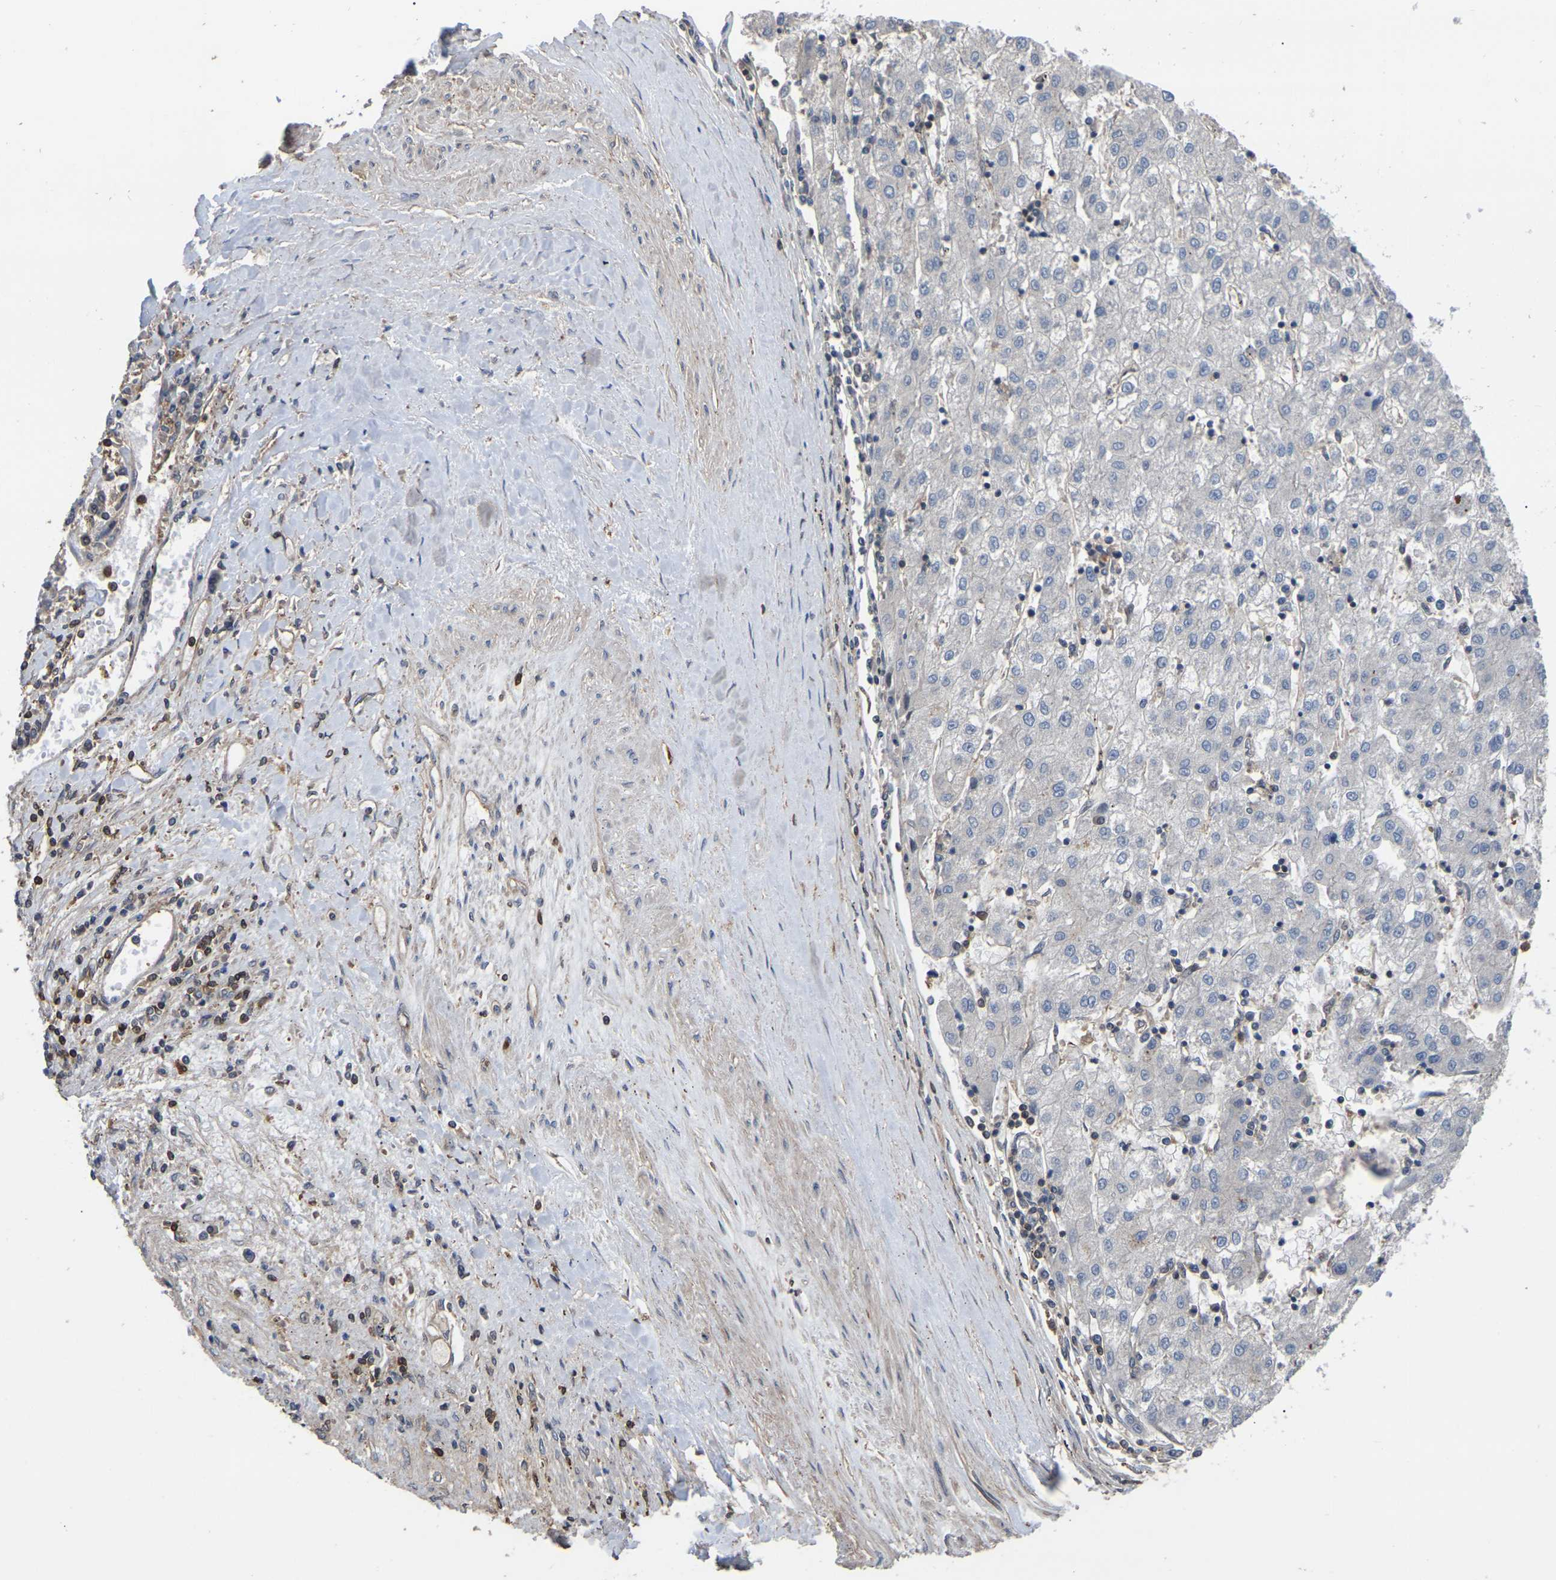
{"staining": {"intensity": "negative", "quantity": "none", "location": "none"}, "tissue": "liver cancer", "cell_type": "Tumor cells", "image_type": "cancer", "snomed": [{"axis": "morphology", "description": "Carcinoma, Hepatocellular, NOS"}, {"axis": "topography", "description": "Liver"}], "caption": "DAB immunohistochemical staining of liver hepatocellular carcinoma displays no significant expression in tumor cells.", "gene": "CIT", "patient": {"sex": "male", "age": 72}}